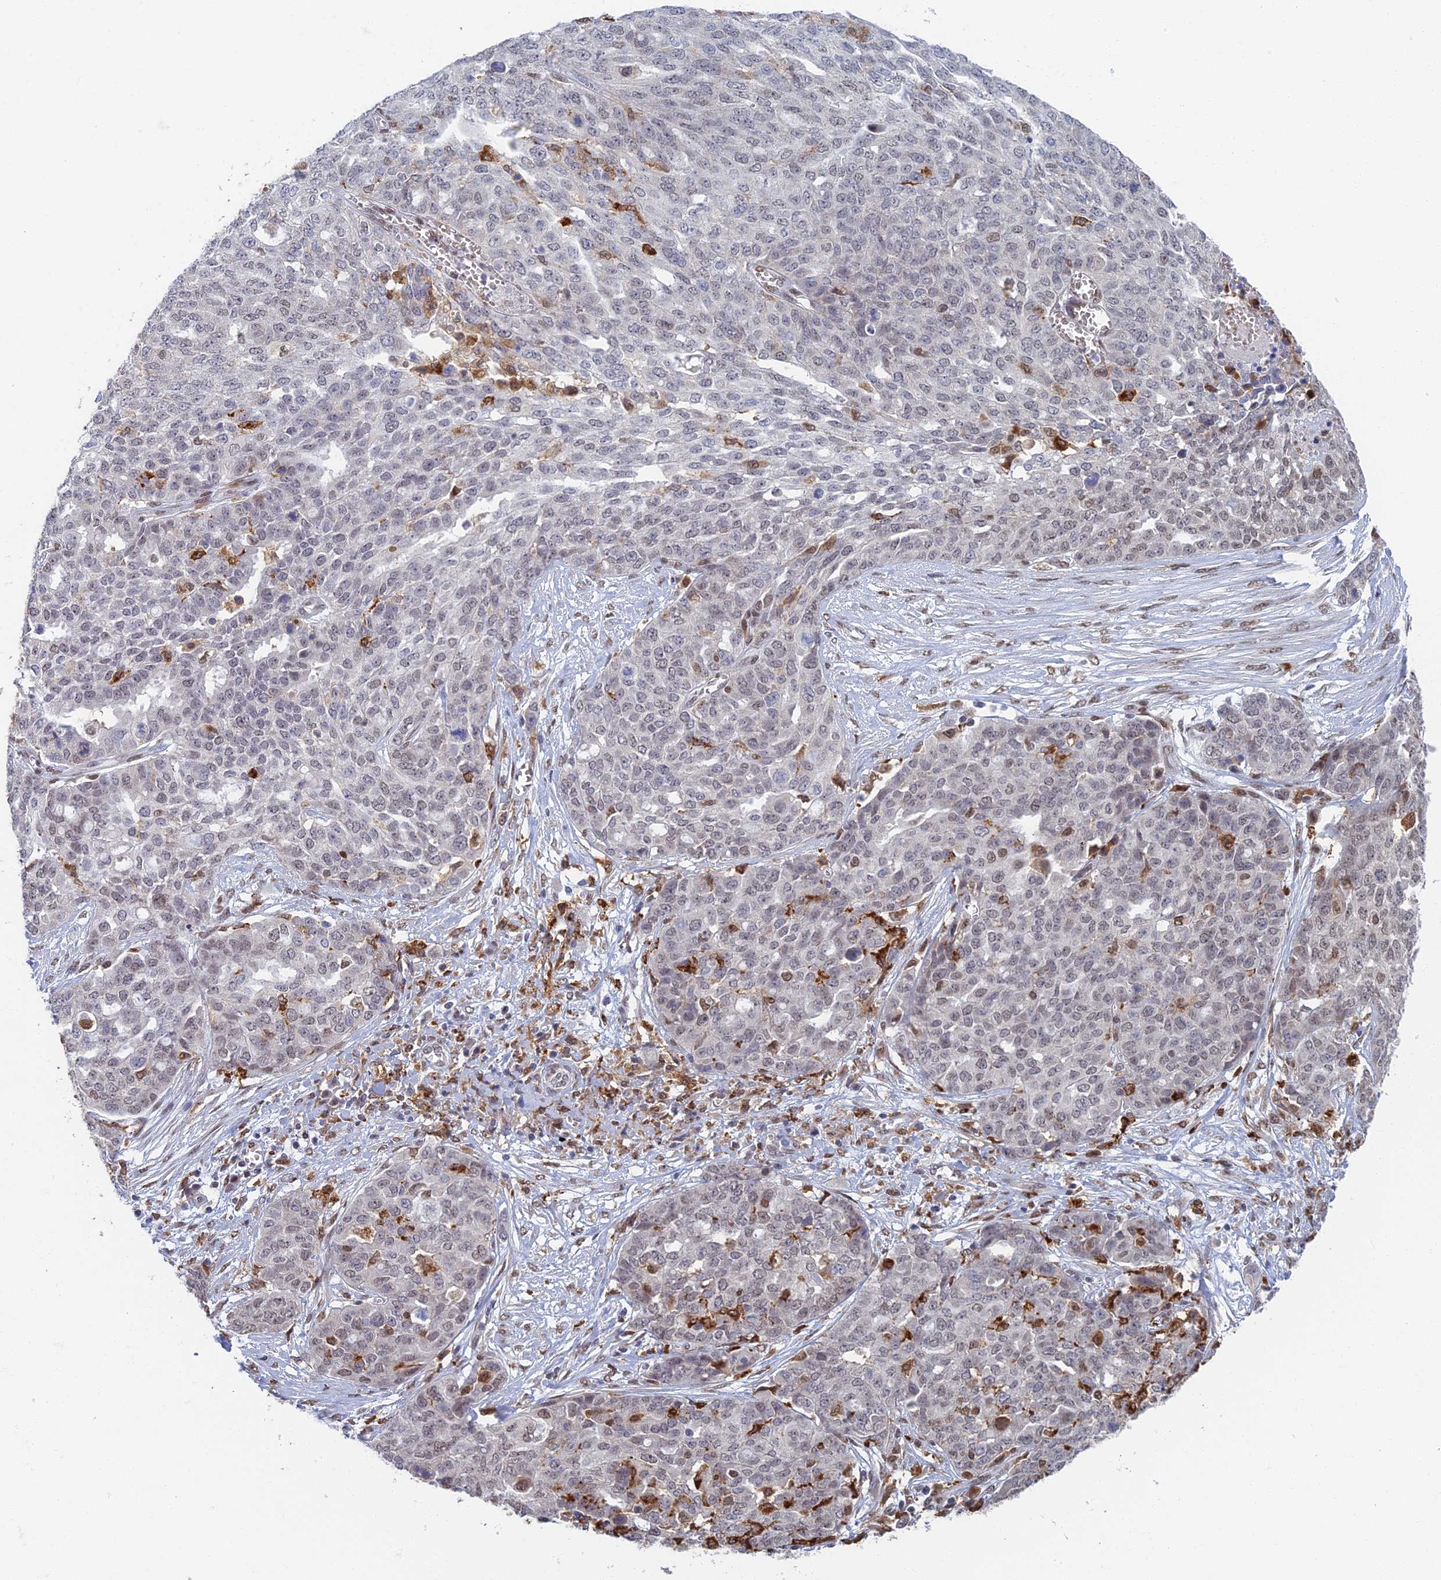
{"staining": {"intensity": "moderate", "quantity": "<25%", "location": "nuclear"}, "tissue": "ovarian cancer", "cell_type": "Tumor cells", "image_type": "cancer", "snomed": [{"axis": "morphology", "description": "Cystadenocarcinoma, serous, NOS"}, {"axis": "topography", "description": "Soft tissue"}, {"axis": "topography", "description": "Ovary"}], "caption": "Protein staining exhibits moderate nuclear positivity in about <25% of tumor cells in ovarian cancer. (Stains: DAB (3,3'-diaminobenzidine) in brown, nuclei in blue, Microscopy: brightfield microscopy at high magnification).", "gene": "GPATCH1", "patient": {"sex": "female", "age": 57}}